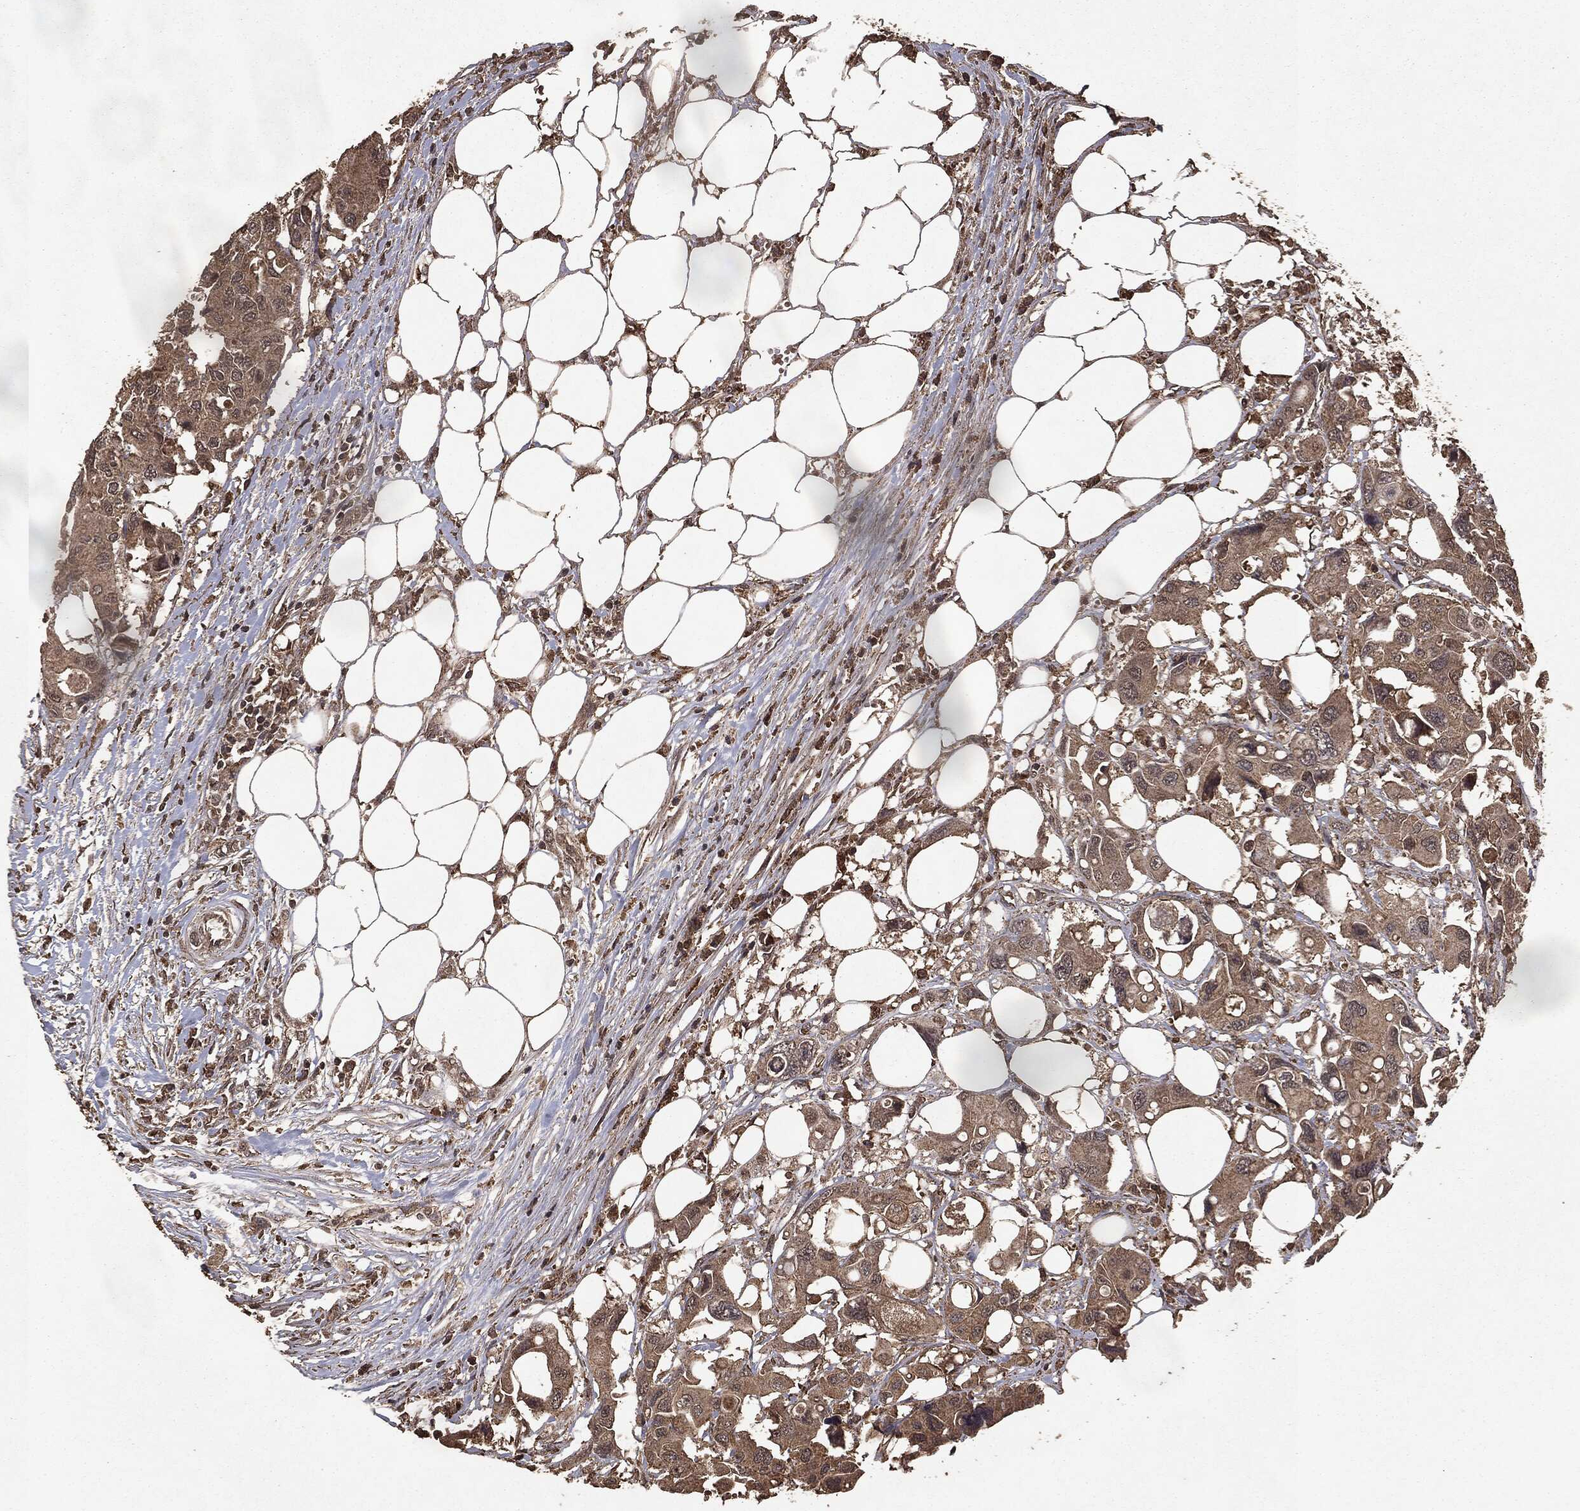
{"staining": {"intensity": "weak", "quantity": ">75%", "location": "cytoplasmic/membranous"}, "tissue": "colorectal cancer", "cell_type": "Tumor cells", "image_type": "cancer", "snomed": [{"axis": "morphology", "description": "Adenocarcinoma, NOS"}, {"axis": "topography", "description": "Colon"}], "caption": "This is a histology image of immunohistochemistry (IHC) staining of colorectal cancer (adenocarcinoma), which shows weak staining in the cytoplasmic/membranous of tumor cells.", "gene": "NME1", "patient": {"sex": "male", "age": 77}}